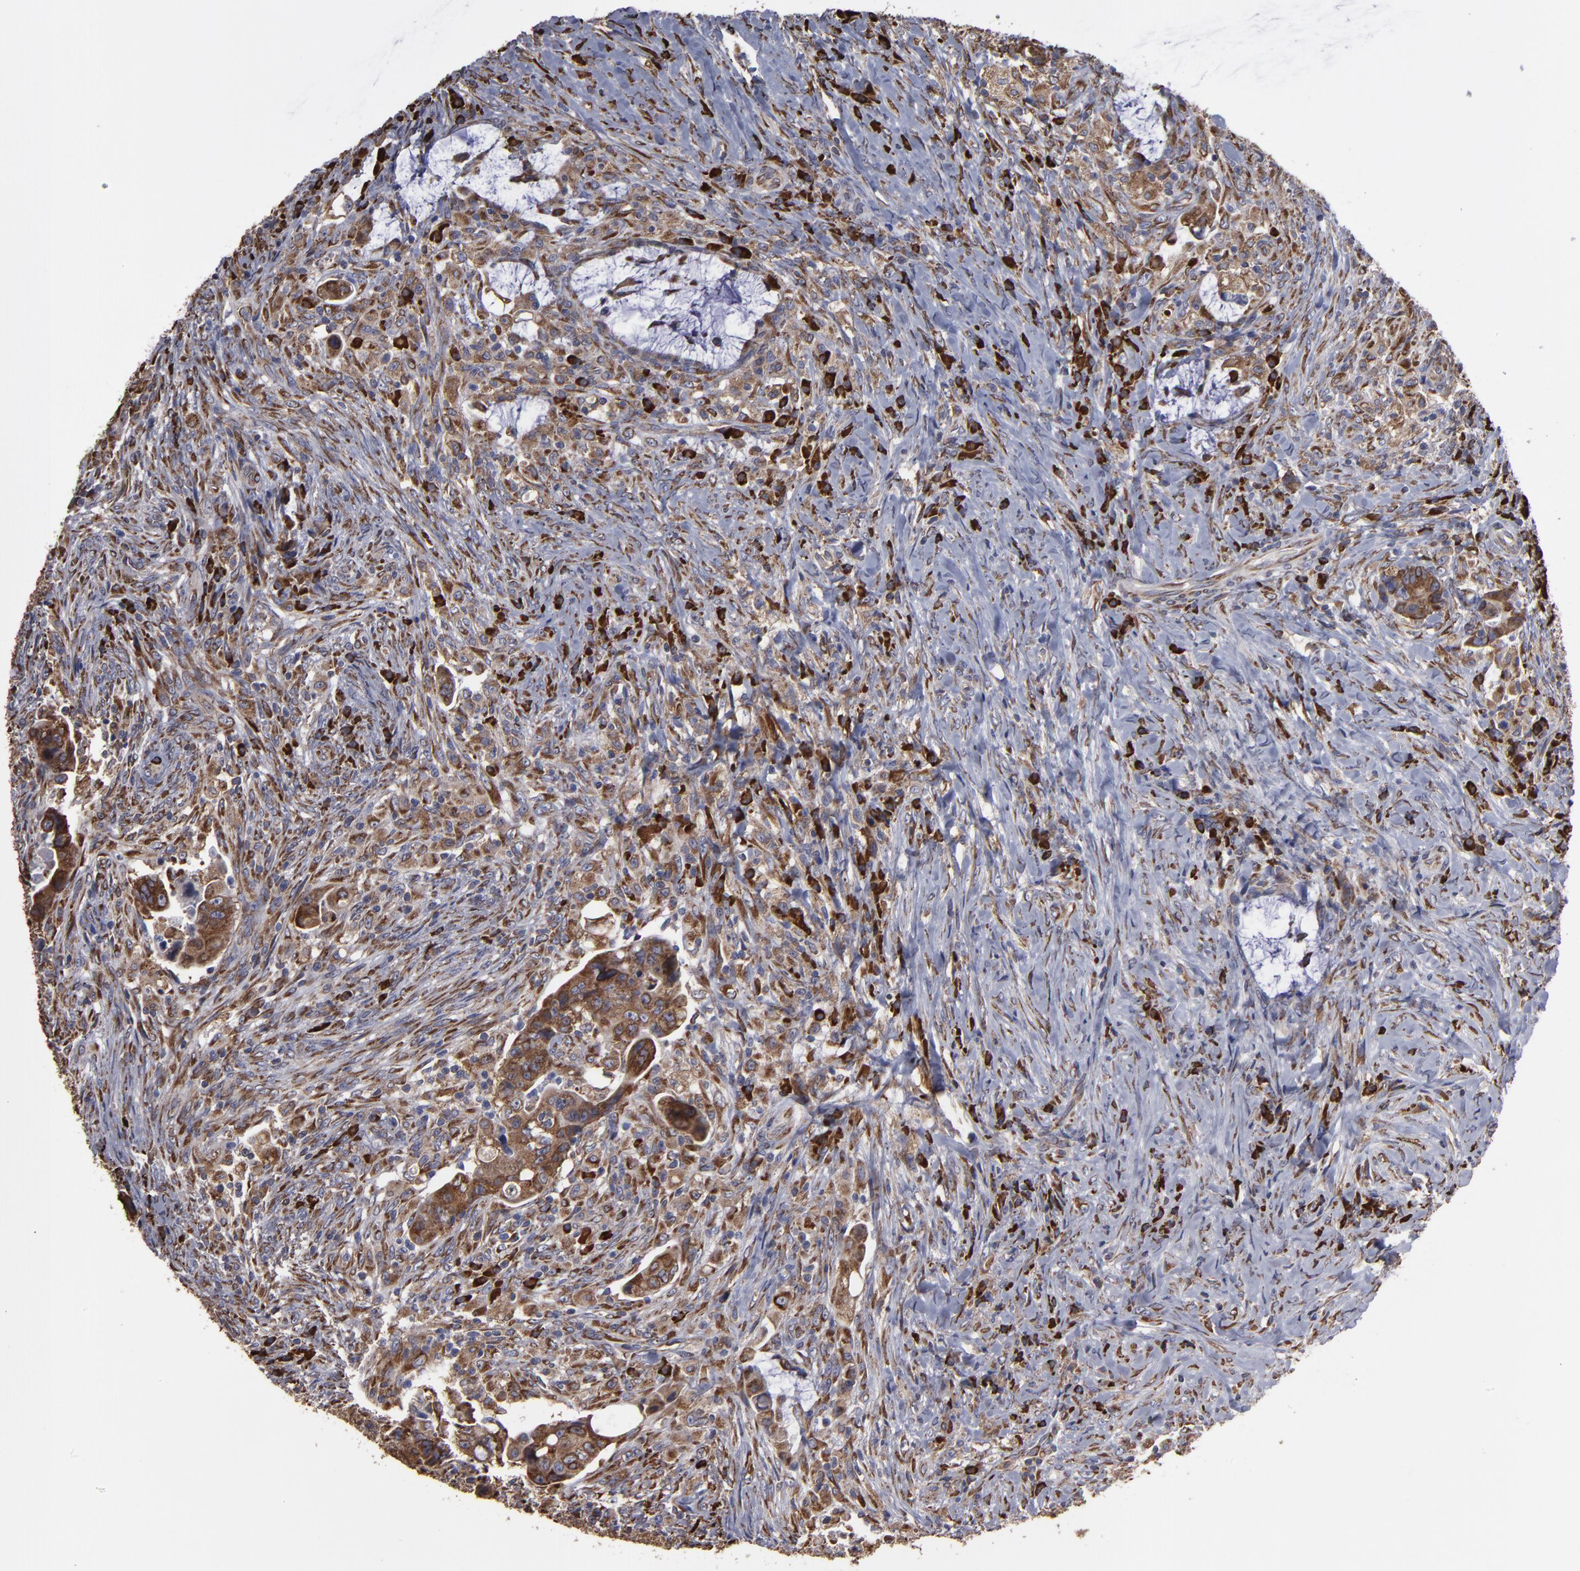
{"staining": {"intensity": "strong", "quantity": ">75%", "location": "cytoplasmic/membranous"}, "tissue": "colorectal cancer", "cell_type": "Tumor cells", "image_type": "cancer", "snomed": [{"axis": "morphology", "description": "Adenocarcinoma, NOS"}, {"axis": "topography", "description": "Rectum"}], "caption": "Tumor cells exhibit high levels of strong cytoplasmic/membranous positivity in approximately >75% of cells in human adenocarcinoma (colorectal).", "gene": "SND1", "patient": {"sex": "female", "age": 71}}